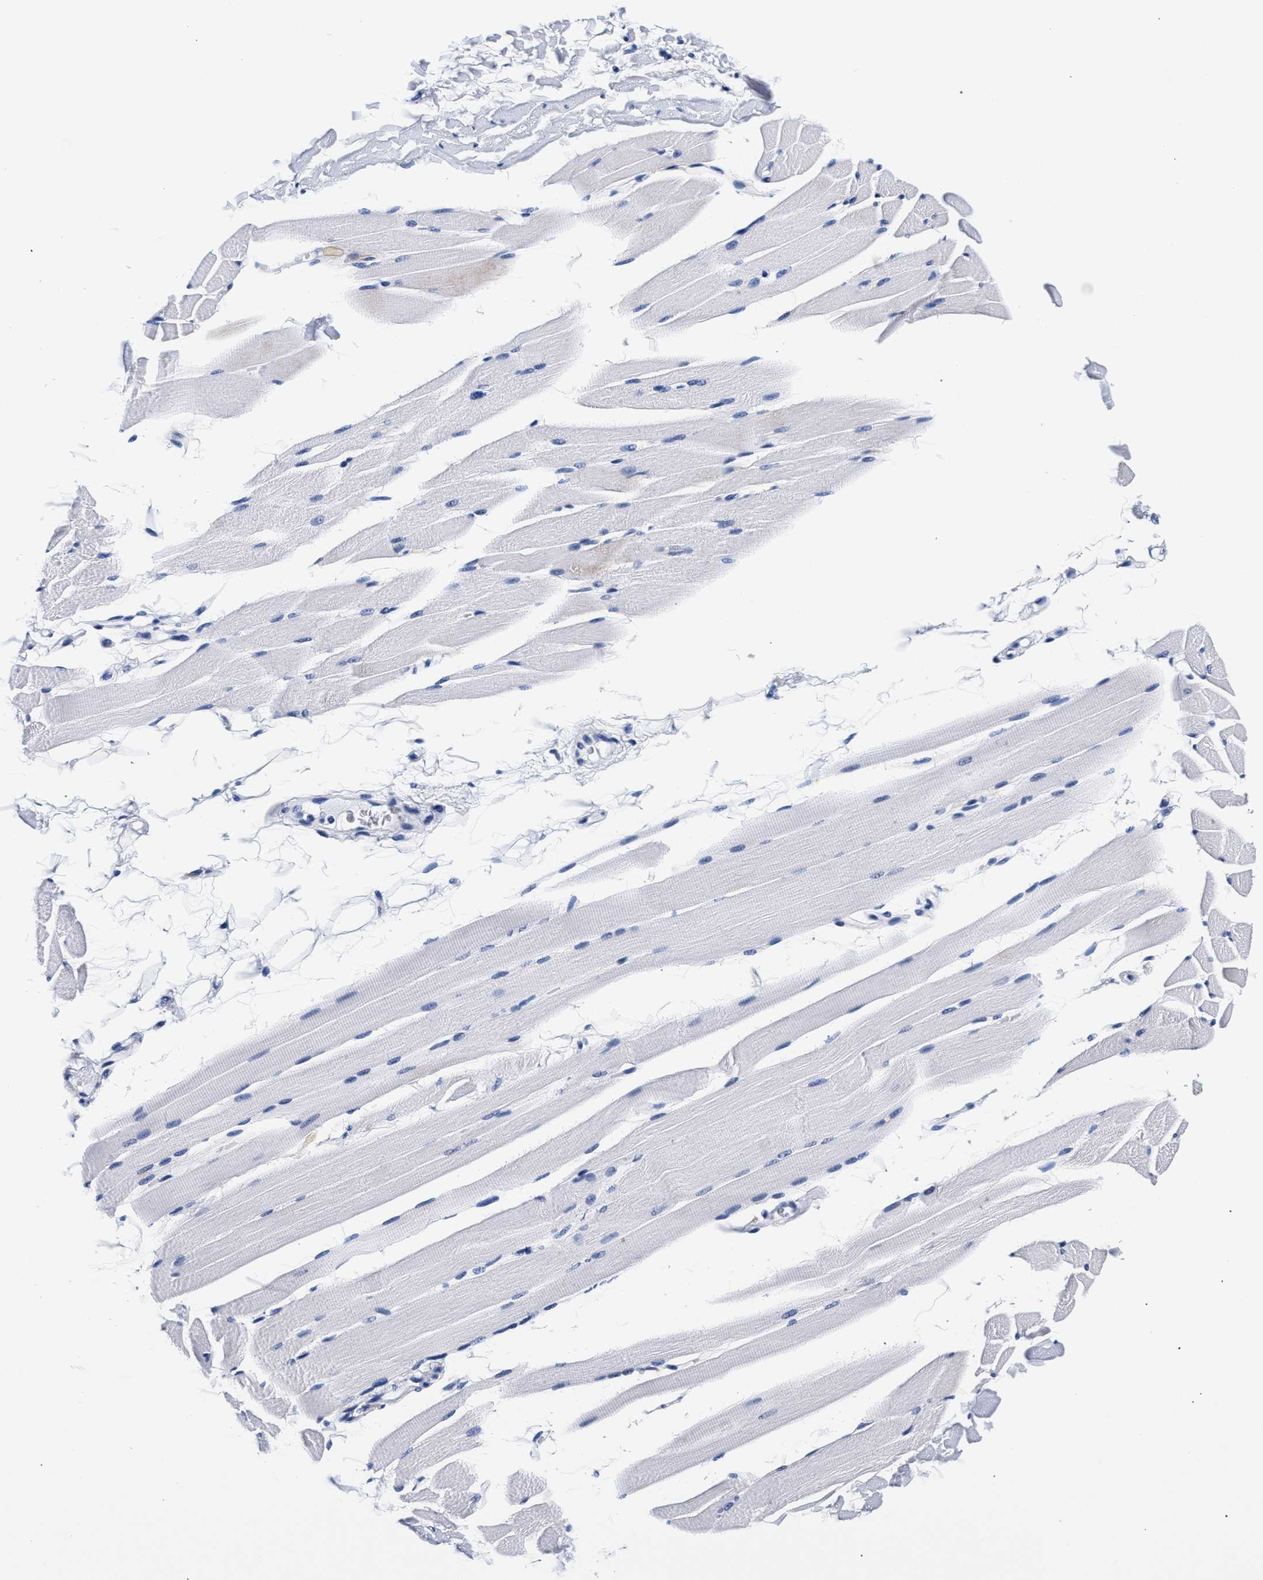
{"staining": {"intensity": "negative", "quantity": "none", "location": "none"}, "tissue": "skeletal muscle", "cell_type": "Myocytes", "image_type": "normal", "snomed": [{"axis": "morphology", "description": "Normal tissue, NOS"}, {"axis": "topography", "description": "Skeletal muscle"}, {"axis": "topography", "description": "Peripheral nerve tissue"}], "caption": "Benign skeletal muscle was stained to show a protein in brown. There is no significant expression in myocytes.", "gene": "RAB3B", "patient": {"sex": "female", "age": 84}}